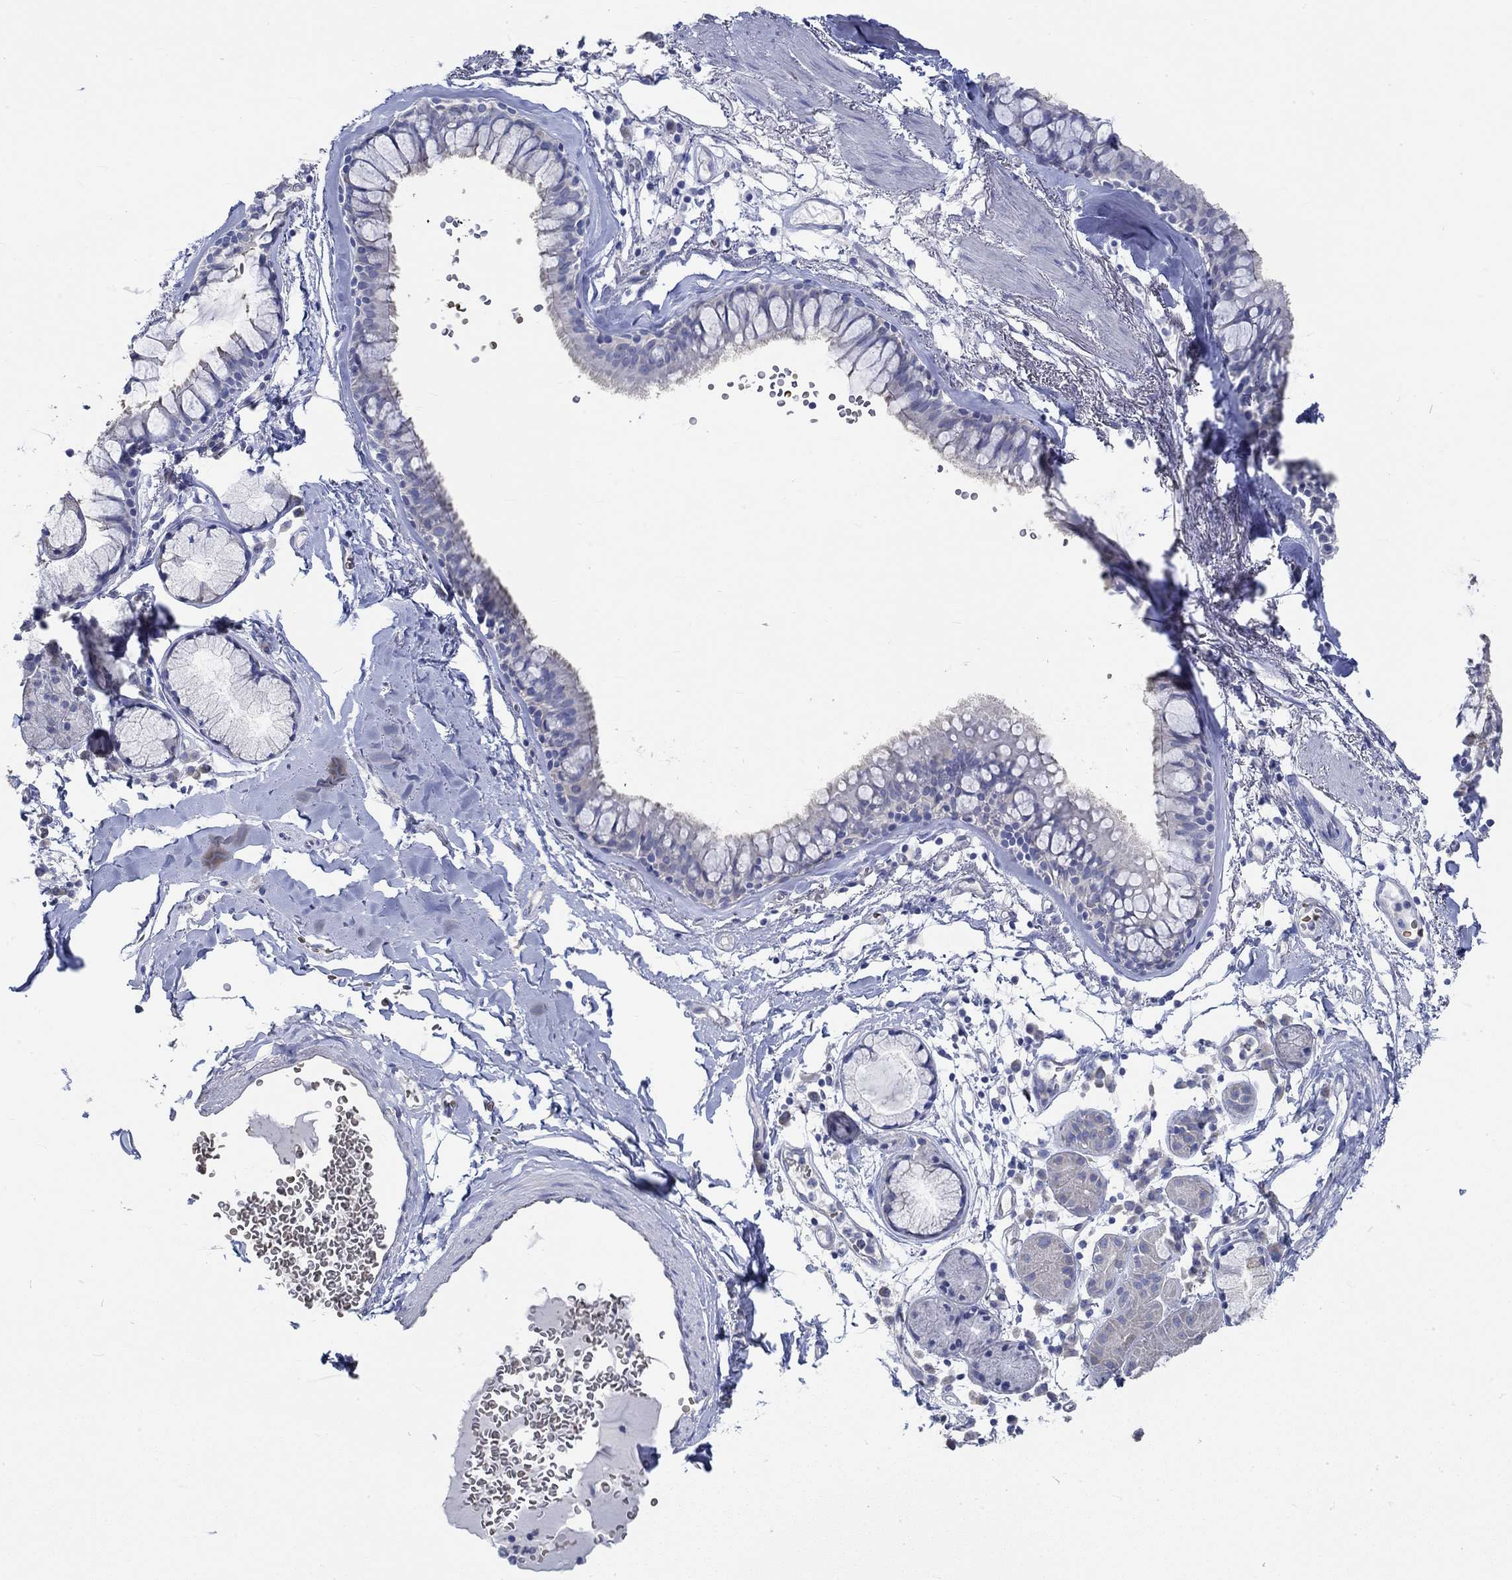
{"staining": {"intensity": "negative", "quantity": "none", "location": "none"}, "tissue": "bronchus", "cell_type": "Respiratory epithelial cells", "image_type": "normal", "snomed": [{"axis": "morphology", "description": "Normal tissue, NOS"}, {"axis": "morphology", "description": "Squamous cell carcinoma, NOS"}, {"axis": "topography", "description": "Cartilage tissue"}, {"axis": "topography", "description": "Bronchus"}], "caption": "Immunohistochemistry of unremarkable human bronchus demonstrates no expression in respiratory epithelial cells.", "gene": "KCNA1", "patient": {"sex": "male", "age": 72}}